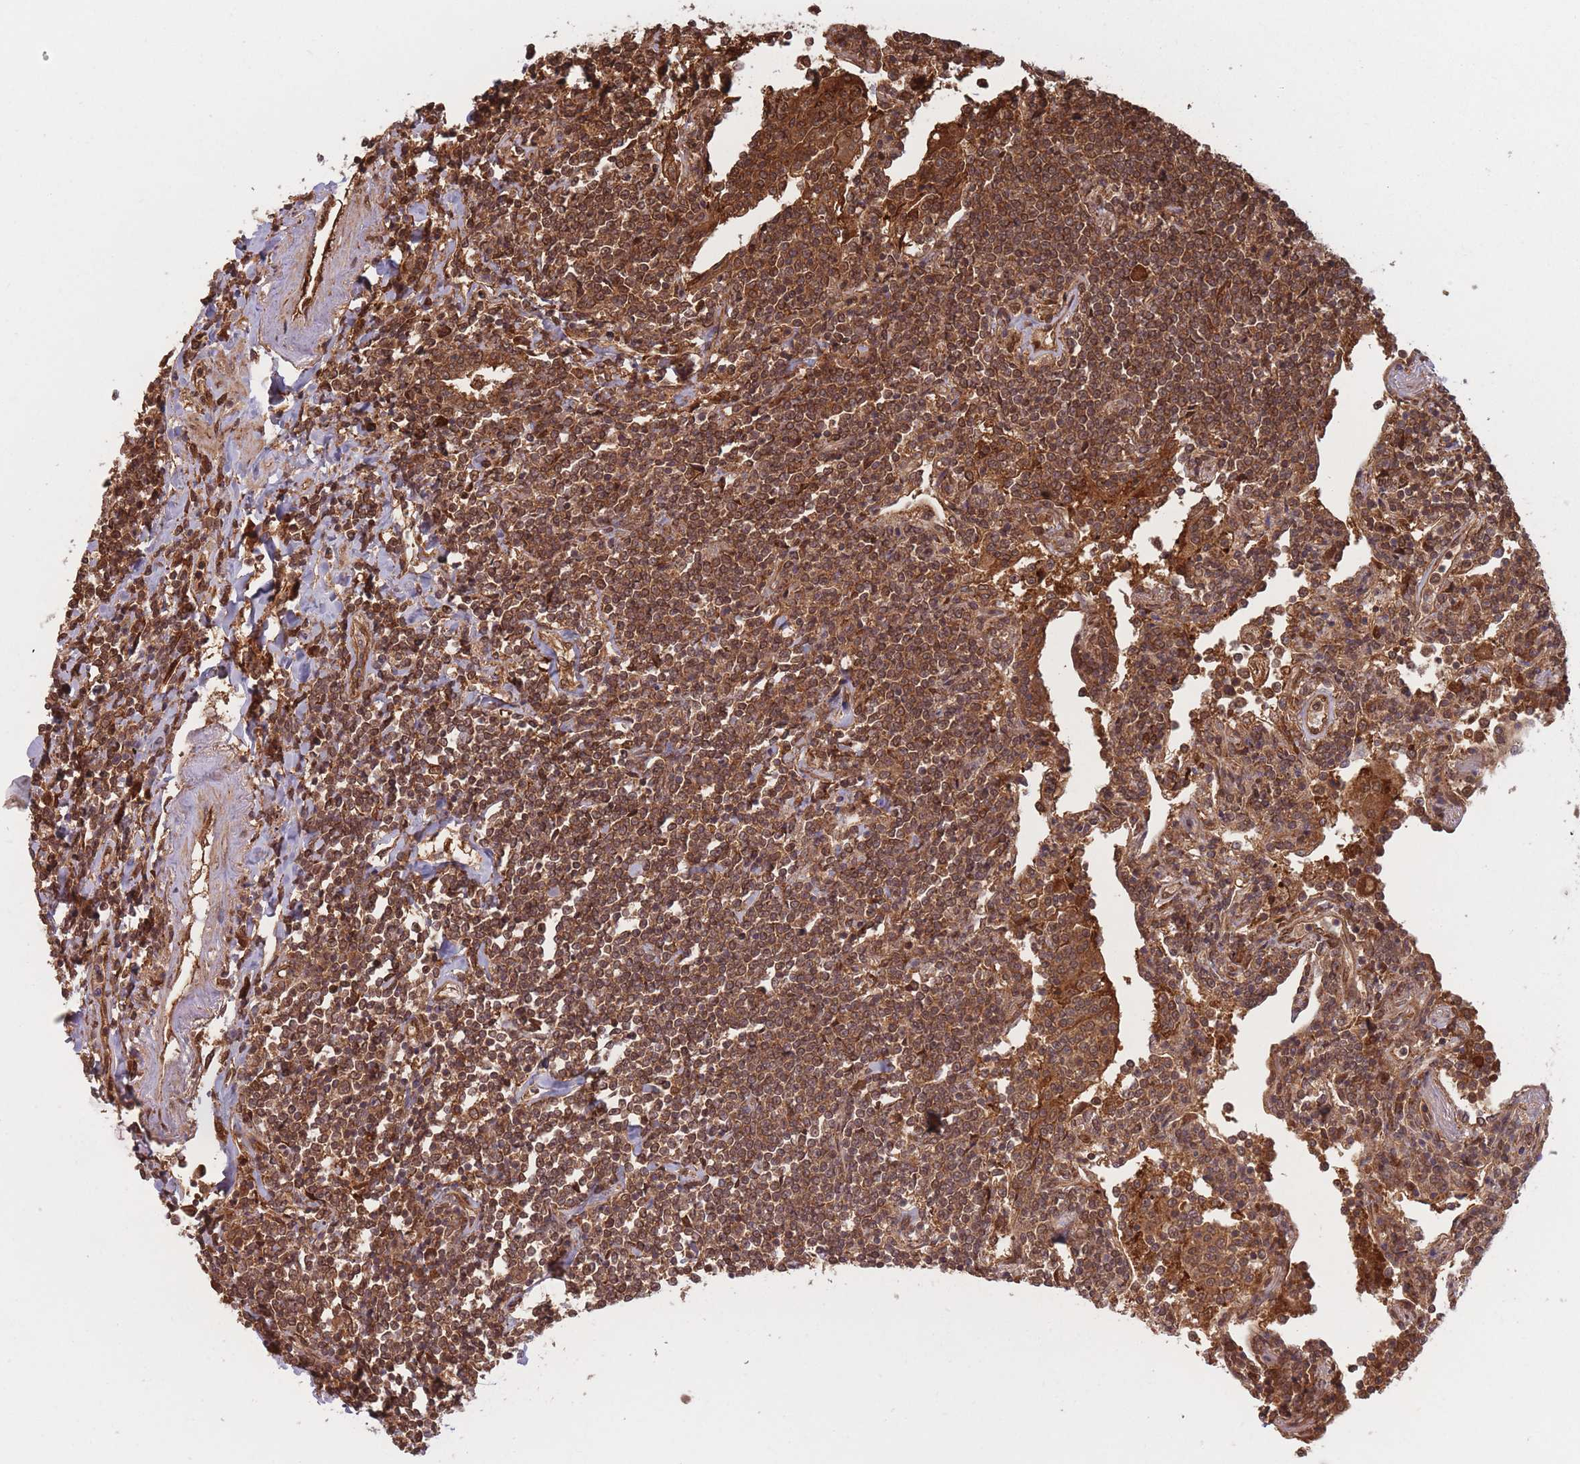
{"staining": {"intensity": "moderate", "quantity": ">75%", "location": "cytoplasmic/membranous"}, "tissue": "lymphoma", "cell_type": "Tumor cells", "image_type": "cancer", "snomed": [{"axis": "morphology", "description": "Malignant lymphoma, non-Hodgkin's type, Low grade"}, {"axis": "topography", "description": "Lung"}], "caption": "Malignant lymphoma, non-Hodgkin's type (low-grade) stained for a protein (brown) demonstrates moderate cytoplasmic/membranous positive positivity in about >75% of tumor cells.", "gene": "PODXL2", "patient": {"sex": "female", "age": 71}}